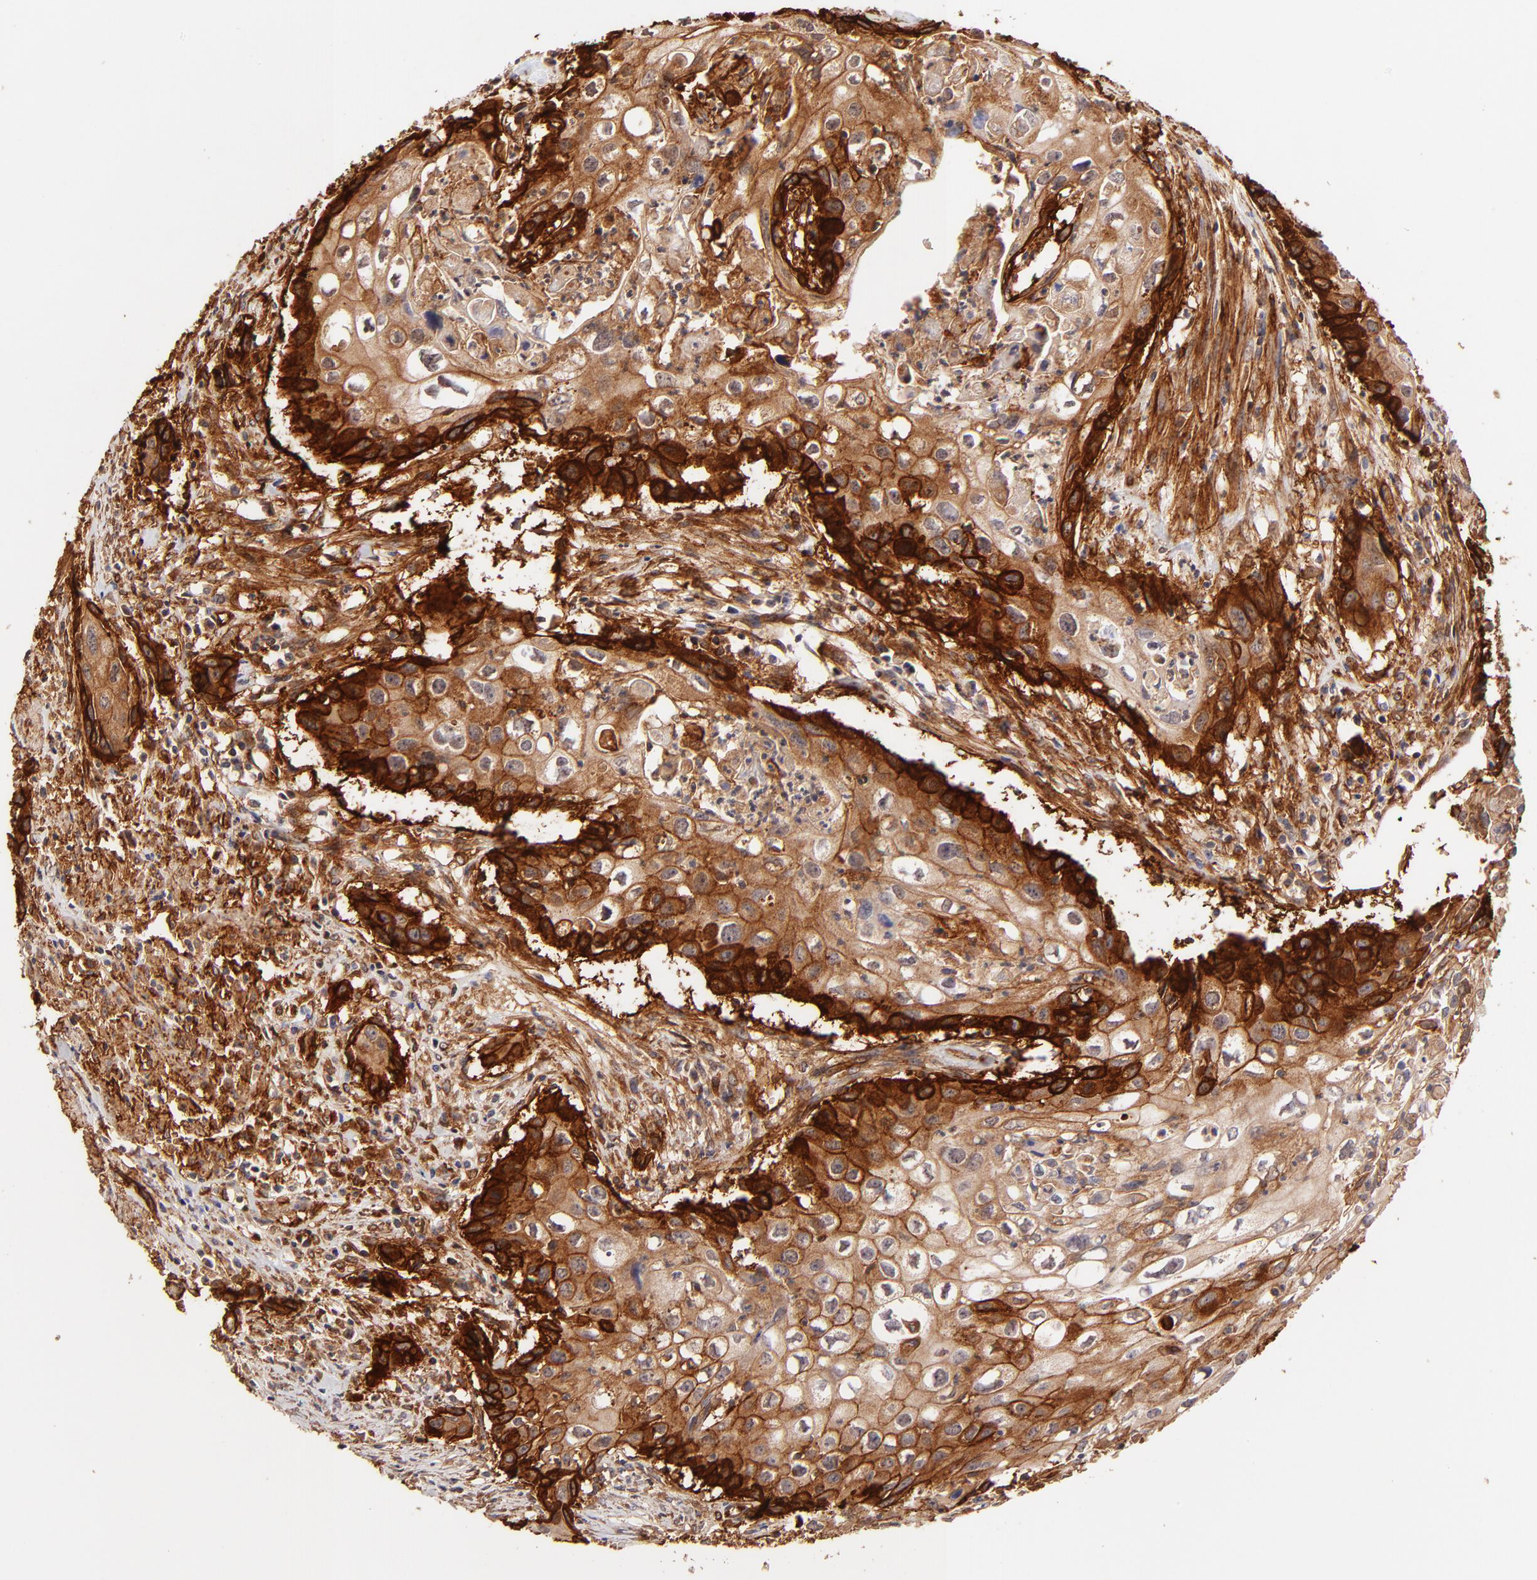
{"staining": {"intensity": "strong", "quantity": ">75%", "location": "cytoplasmic/membranous"}, "tissue": "urothelial cancer", "cell_type": "Tumor cells", "image_type": "cancer", "snomed": [{"axis": "morphology", "description": "Urothelial carcinoma, High grade"}, {"axis": "topography", "description": "Urinary bladder"}], "caption": "High-grade urothelial carcinoma was stained to show a protein in brown. There is high levels of strong cytoplasmic/membranous staining in approximately >75% of tumor cells. Using DAB (brown) and hematoxylin (blue) stains, captured at high magnification using brightfield microscopy.", "gene": "ITGB1", "patient": {"sex": "male", "age": 54}}